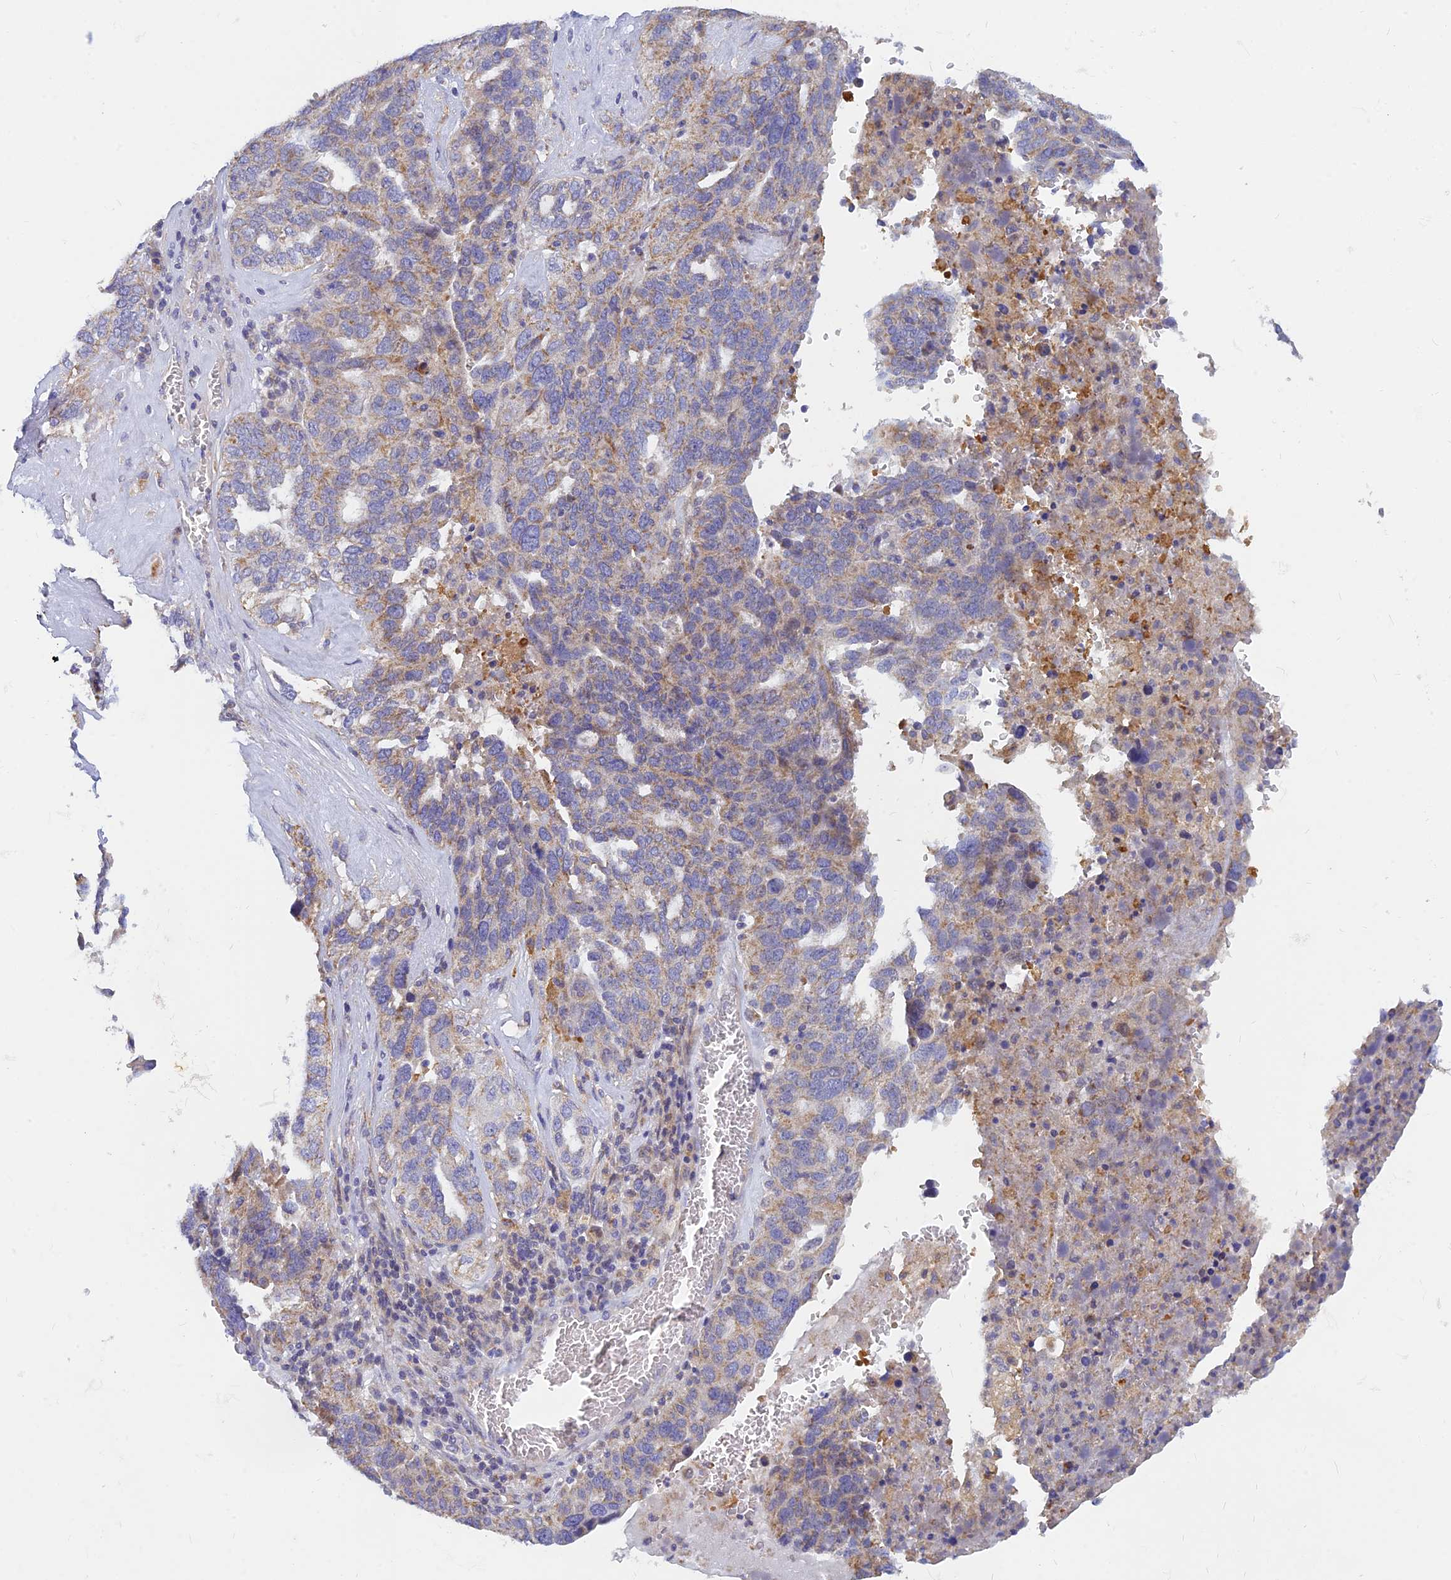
{"staining": {"intensity": "weak", "quantity": ">75%", "location": "cytoplasmic/membranous"}, "tissue": "ovarian cancer", "cell_type": "Tumor cells", "image_type": "cancer", "snomed": [{"axis": "morphology", "description": "Cystadenocarcinoma, serous, NOS"}, {"axis": "topography", "description": "Ovary"}], "caption": "Ovarian cancer (serous cystadenocarcinoma) stained for a protein reveals weak cytoplasmic/membranous positivity in tumor cells. Nuclei are stained in blue.", "gene": "CACNA1B", "patient": {"sex": "female", "age": 59}}